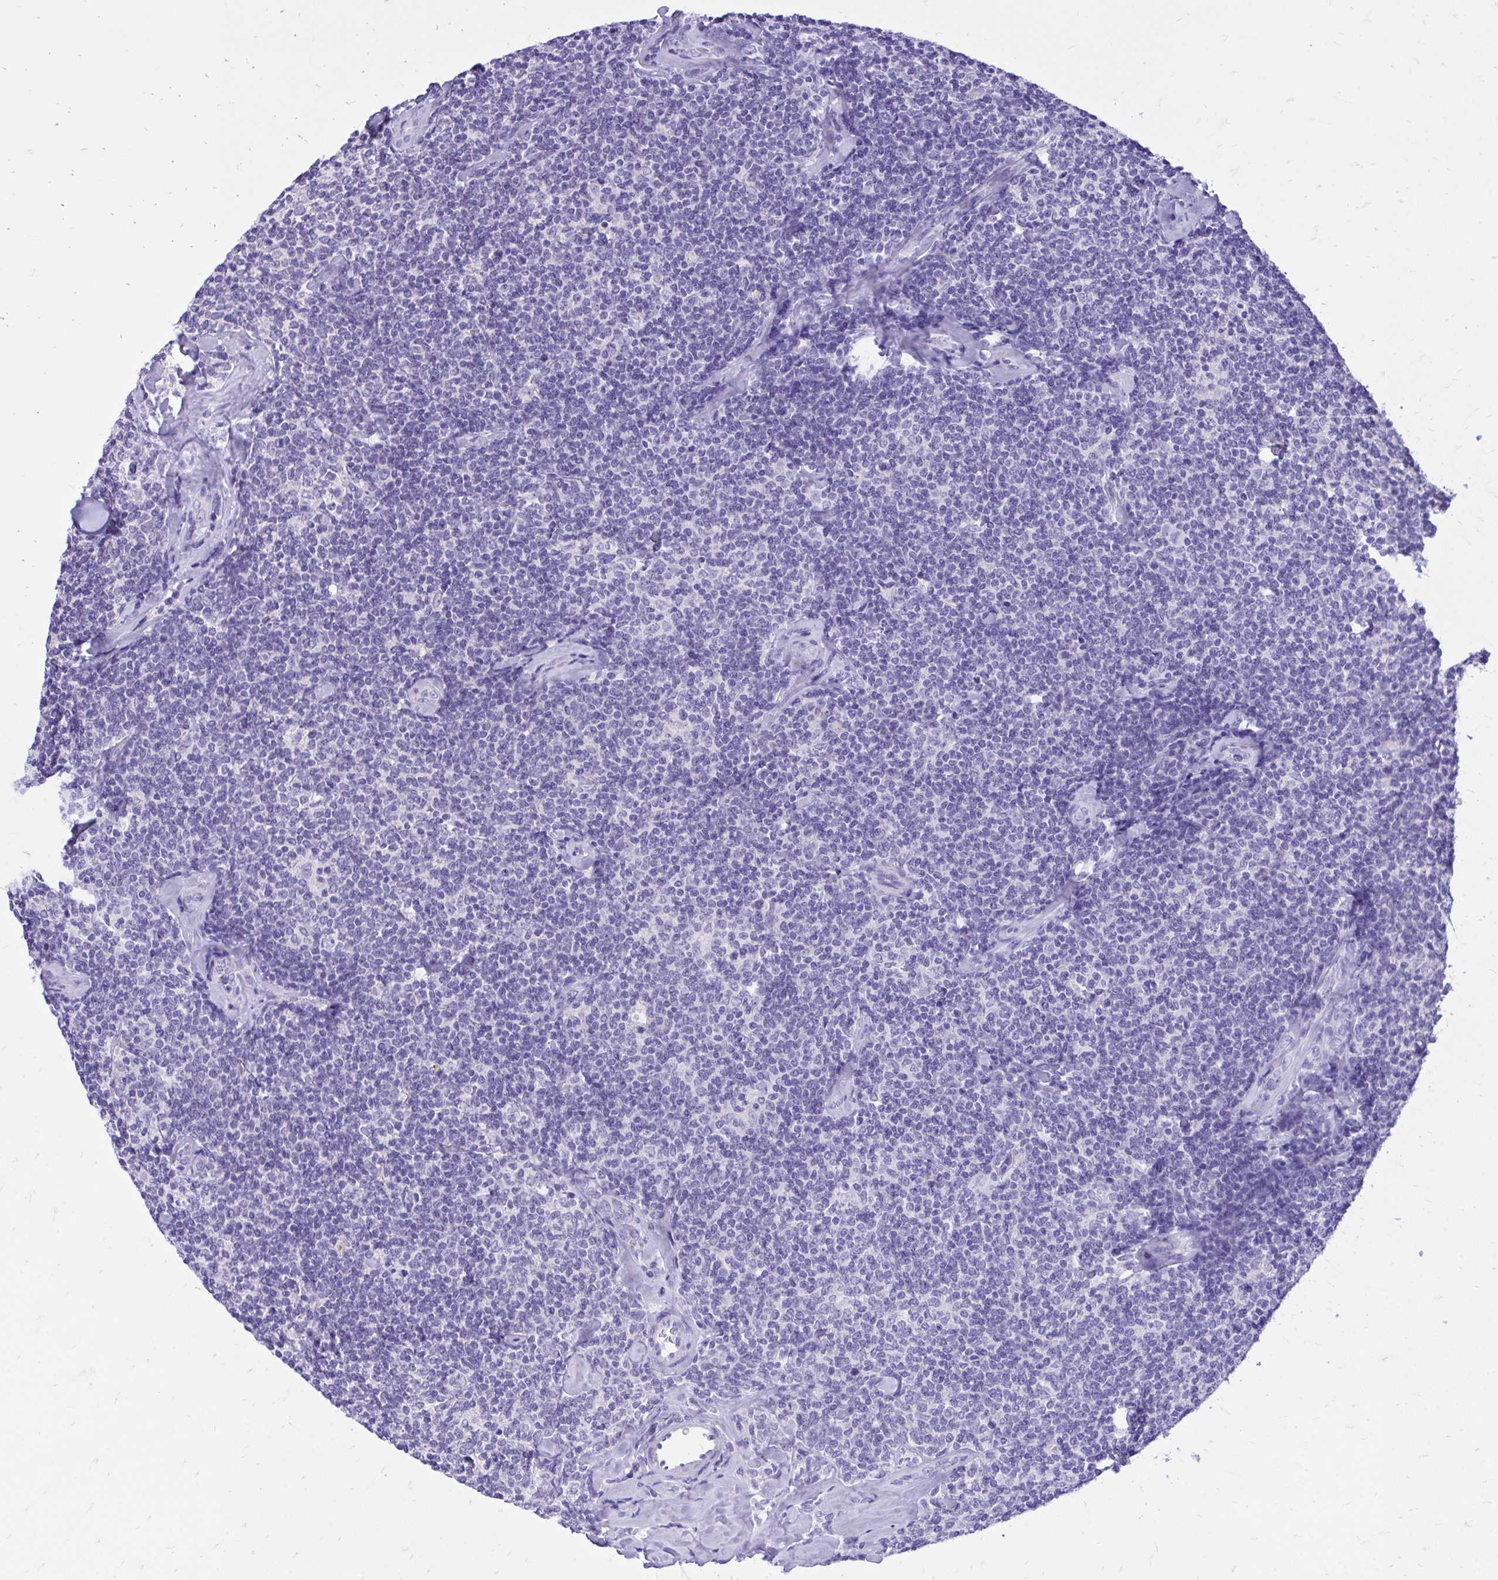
{"staining": {"intensity": "negative", "quantity": "none", "location": "none"}, "tissue": "lymphoma", "cell_type": "Tumor cells", "image_type": "cancer", "snomed": [{"axis": "morphology", "description": "Malignant lymphoma, non-Hodgkin's type, Low grade"}, {"axis": "topography", "description": "Lymph node"}], "caption": "Low-grade malignant lymphoma, non-Hodgkin's type stained for a protein using immunohistochemistry displays no staining tumor cells.", "gene": "MON1A", "patient": {"sex": "female", "age": 56}}